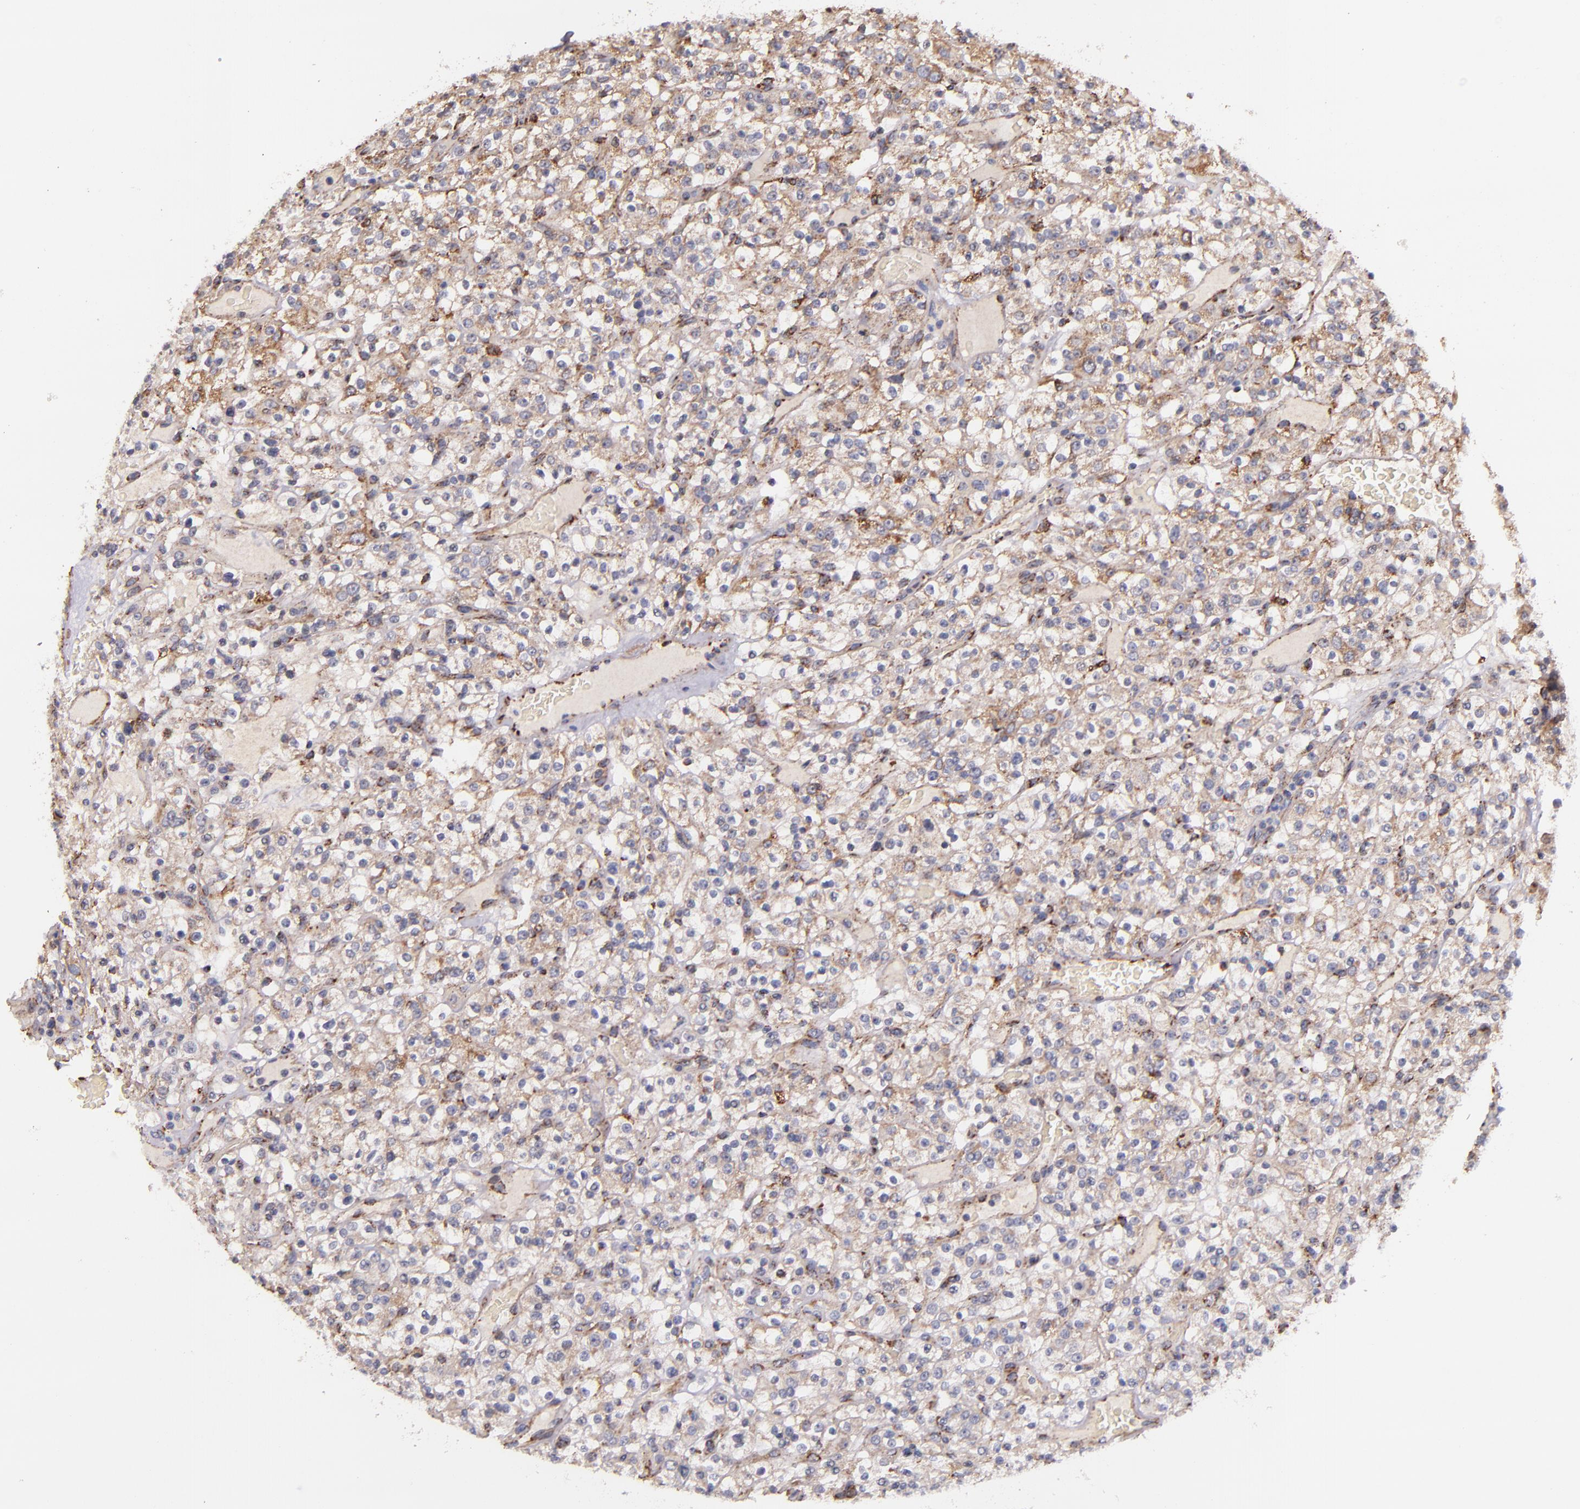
{"staining": {"intensity": "weak", "quantity": ">75%", "location": "cytoplasmic/membranous"}, "tissue": "renal cancer", "cell_type": "Tumor cells", "image_type": "cancer", "snomed": [{"axis": "morphology", "description": "Normal tissue, NOS"}, {"axis": "morphology", "description": "Adenocarcinoma, NOS"}, {"axis": "topography", "description": "Kidney"}], "caption": "Brown immunohistochemical staining in human renal adenocarcinoma shows weak cytoplasmic/membranous positivity in approximately >75% of tumor cells. The staining was performed using DAB to visualize the protein expression in brown, while the nuclei were stained in blue with hematoxylin (Magnification: 20x).", "gene": "IDH3G", "patient": {"sex": "female", "age": 72}}